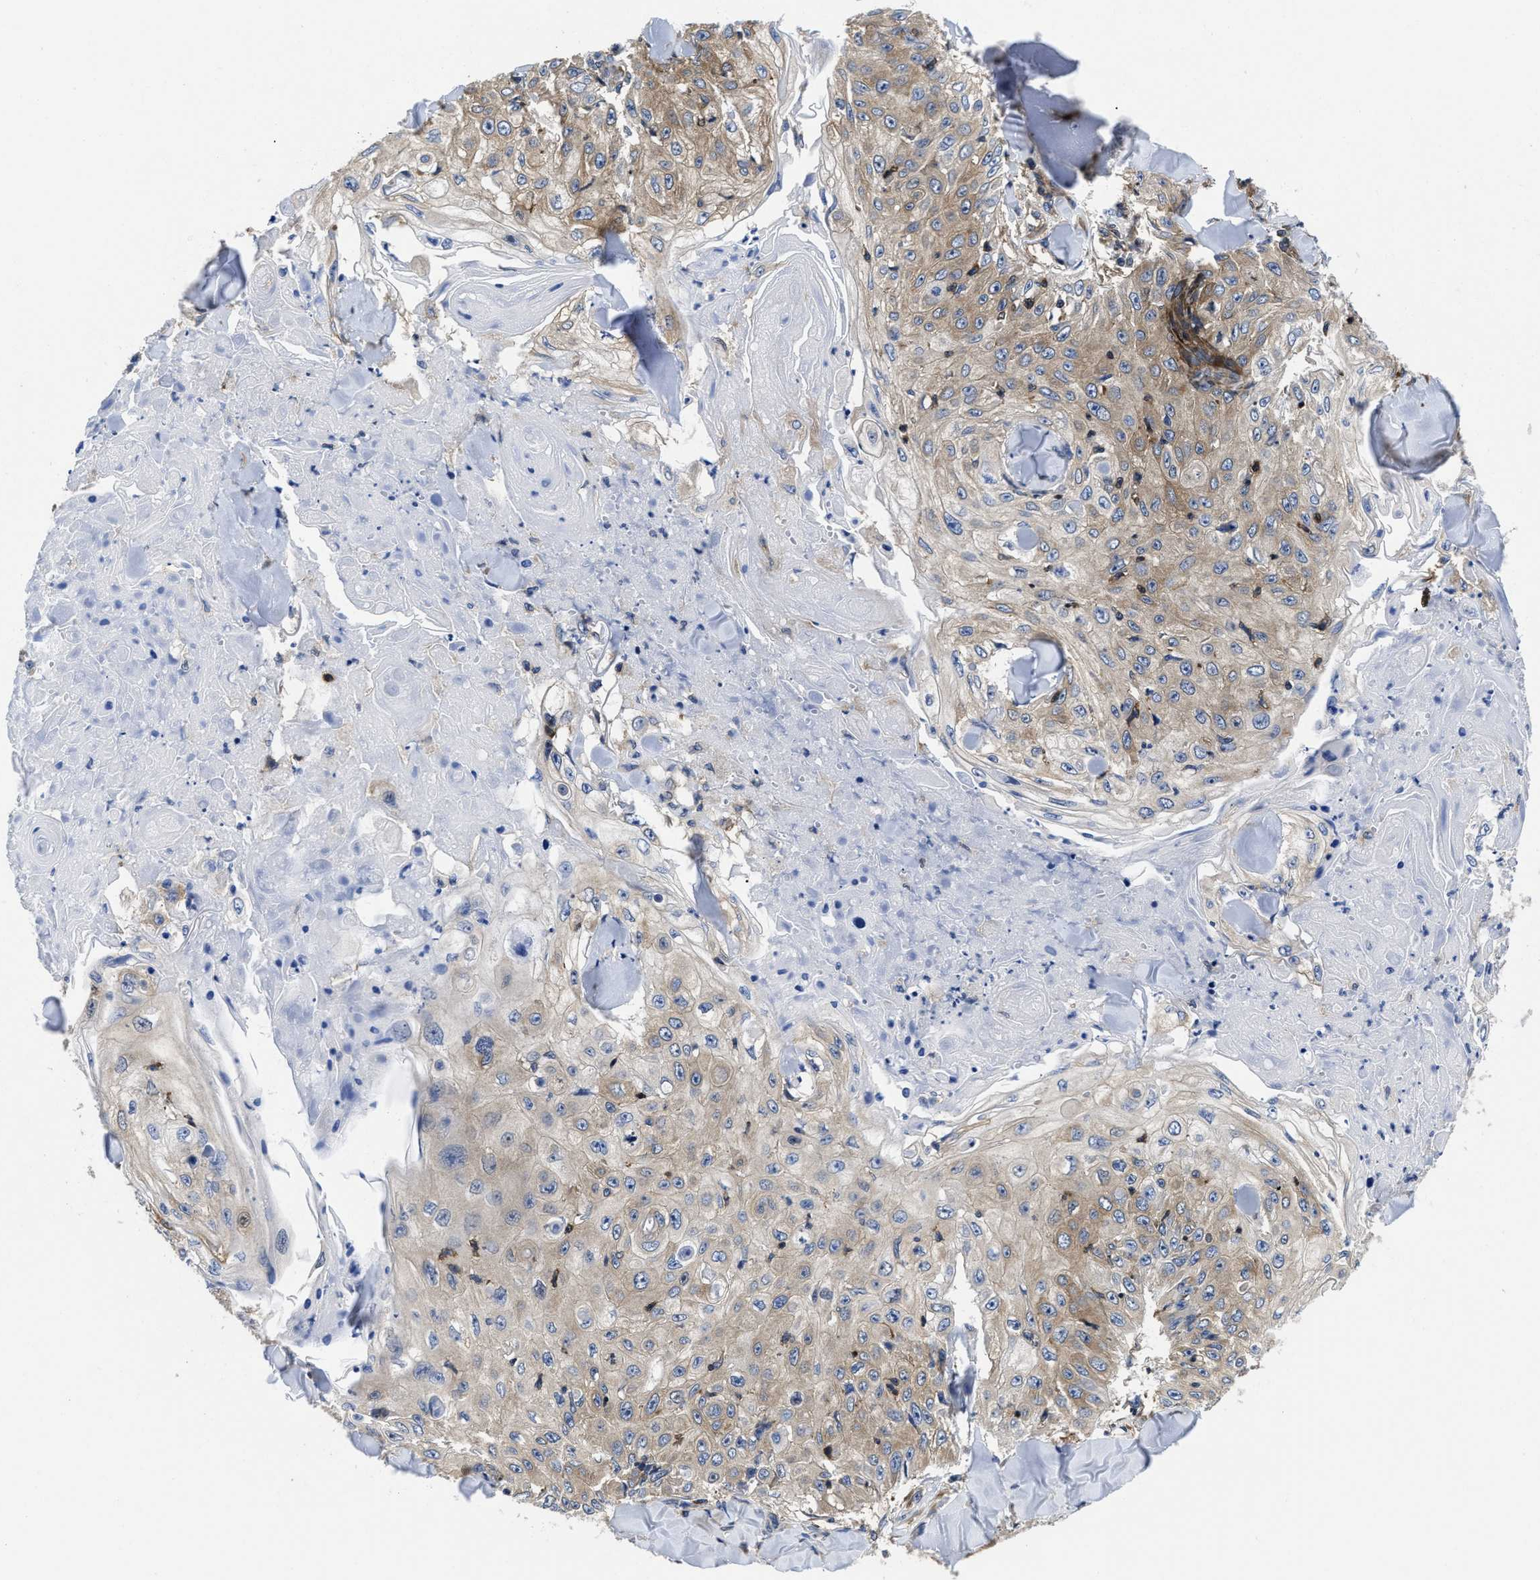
{"staining": {"intensity": "weak", "quantity": "<25%", "location": "cytoplasmic/membranous"}, "tissue": "skin cancer", "cell_type": "Tumor cells", "image_type": "cancer", "snomed": [{"axis": "morphology", "description": "Squamous cell carcinoma, NOS"}, {"axis": "topography", "description": "Skin"}], "caption": "Immunohistochemistry (IHC) histopathology image of skin squamous cell carcinoma stained for a protein (brown), which demonstrates no staining in tumor cells.", "gene": "YARS1", "patient": {"sex": "male", "age": 86}}